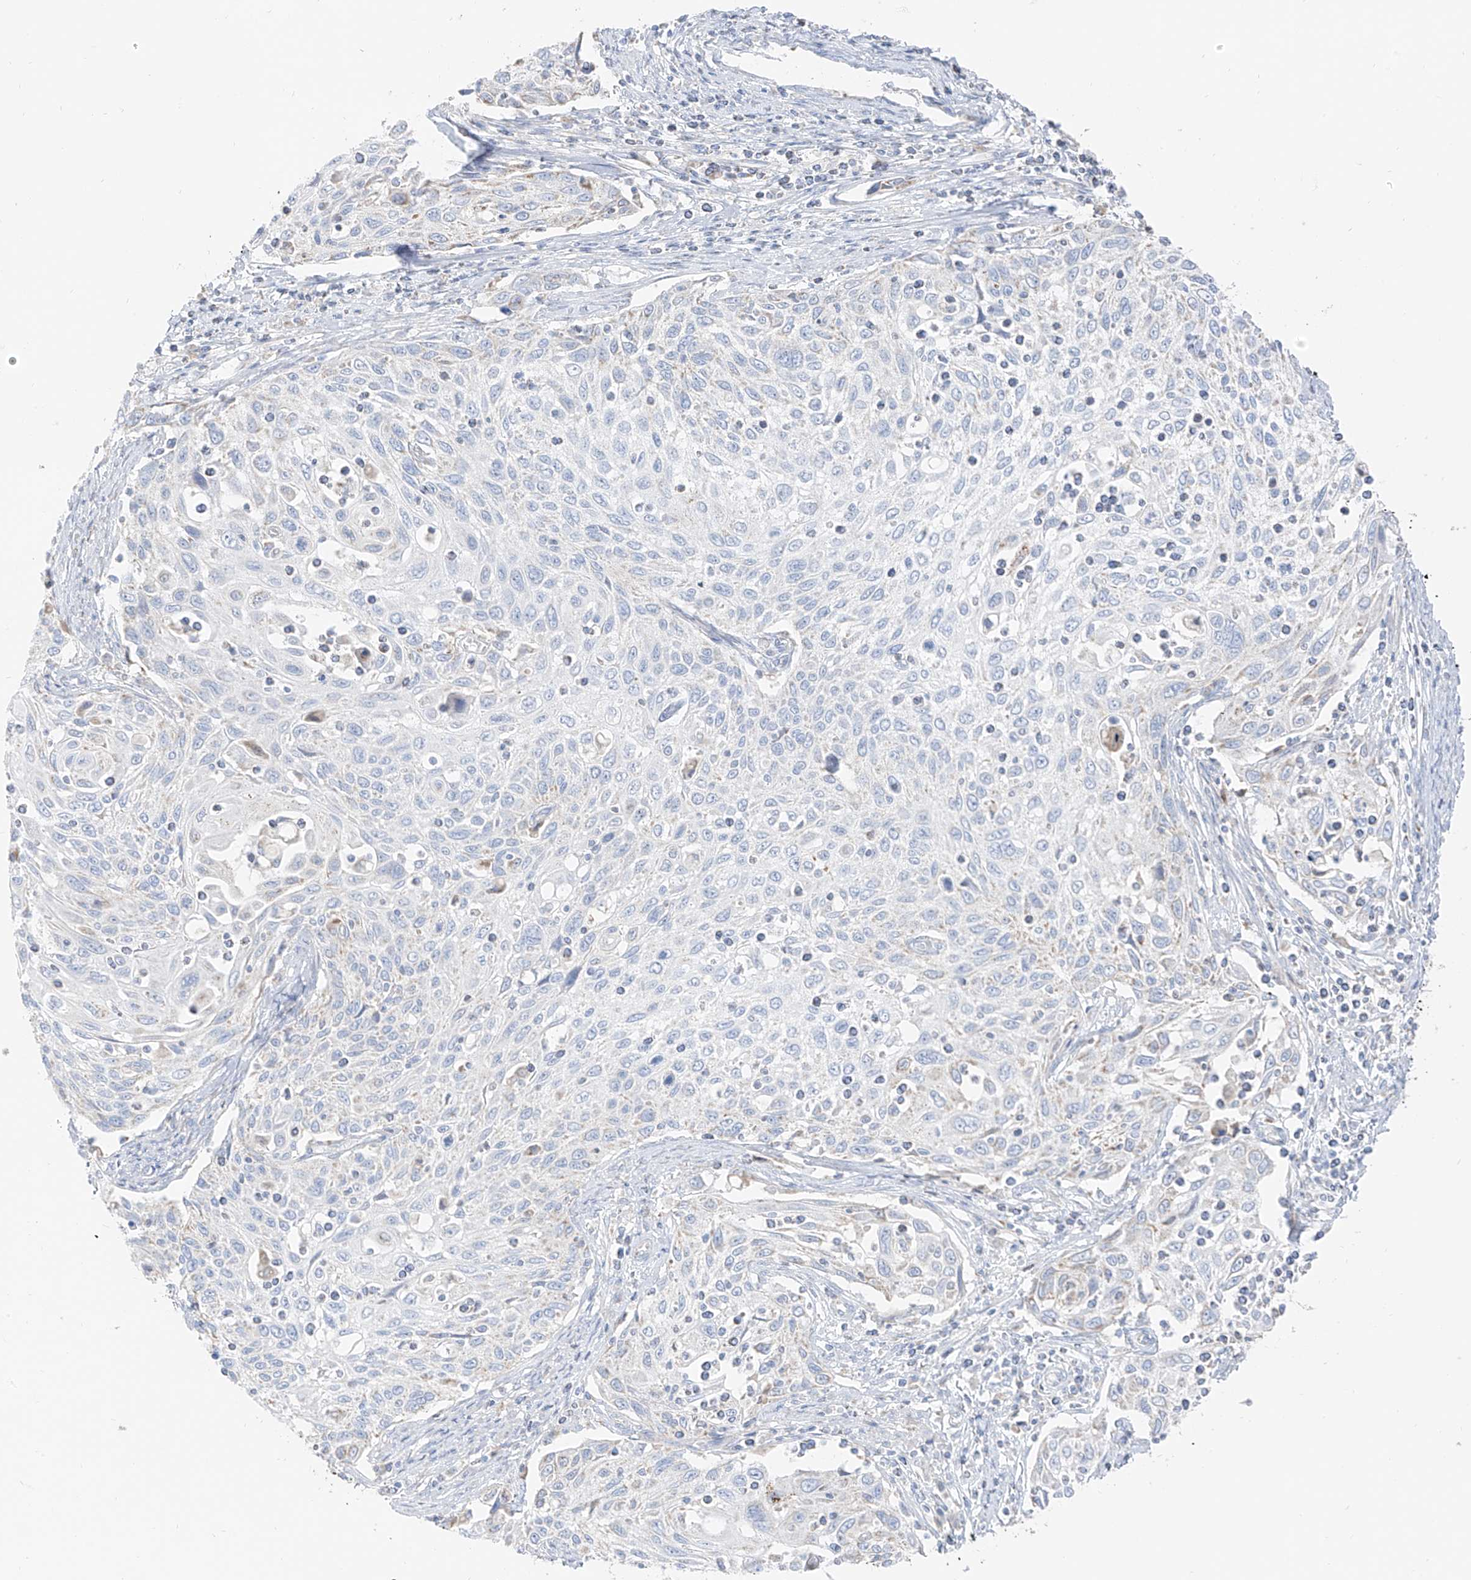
{"staining": {"intensity": "negative", "quantity": "none", "location": "none"}, "tissue": "cervical cancer", "cell_type": "Tumor cells", "image_type": "cancer", "snomed": [{"axis": "morphology", "description": "Squamous cell carcinoma, NOS"}, {"axis": "topography", "description": "Cervix"}], "caption": "High power microscopy histopathology image of an IHC micrograph of cervical squamous cell carcinoma, revealing no significant expression in tumor cells.", "gene": "ETHE1", "patient": {"sex": "female", "age": 70}}